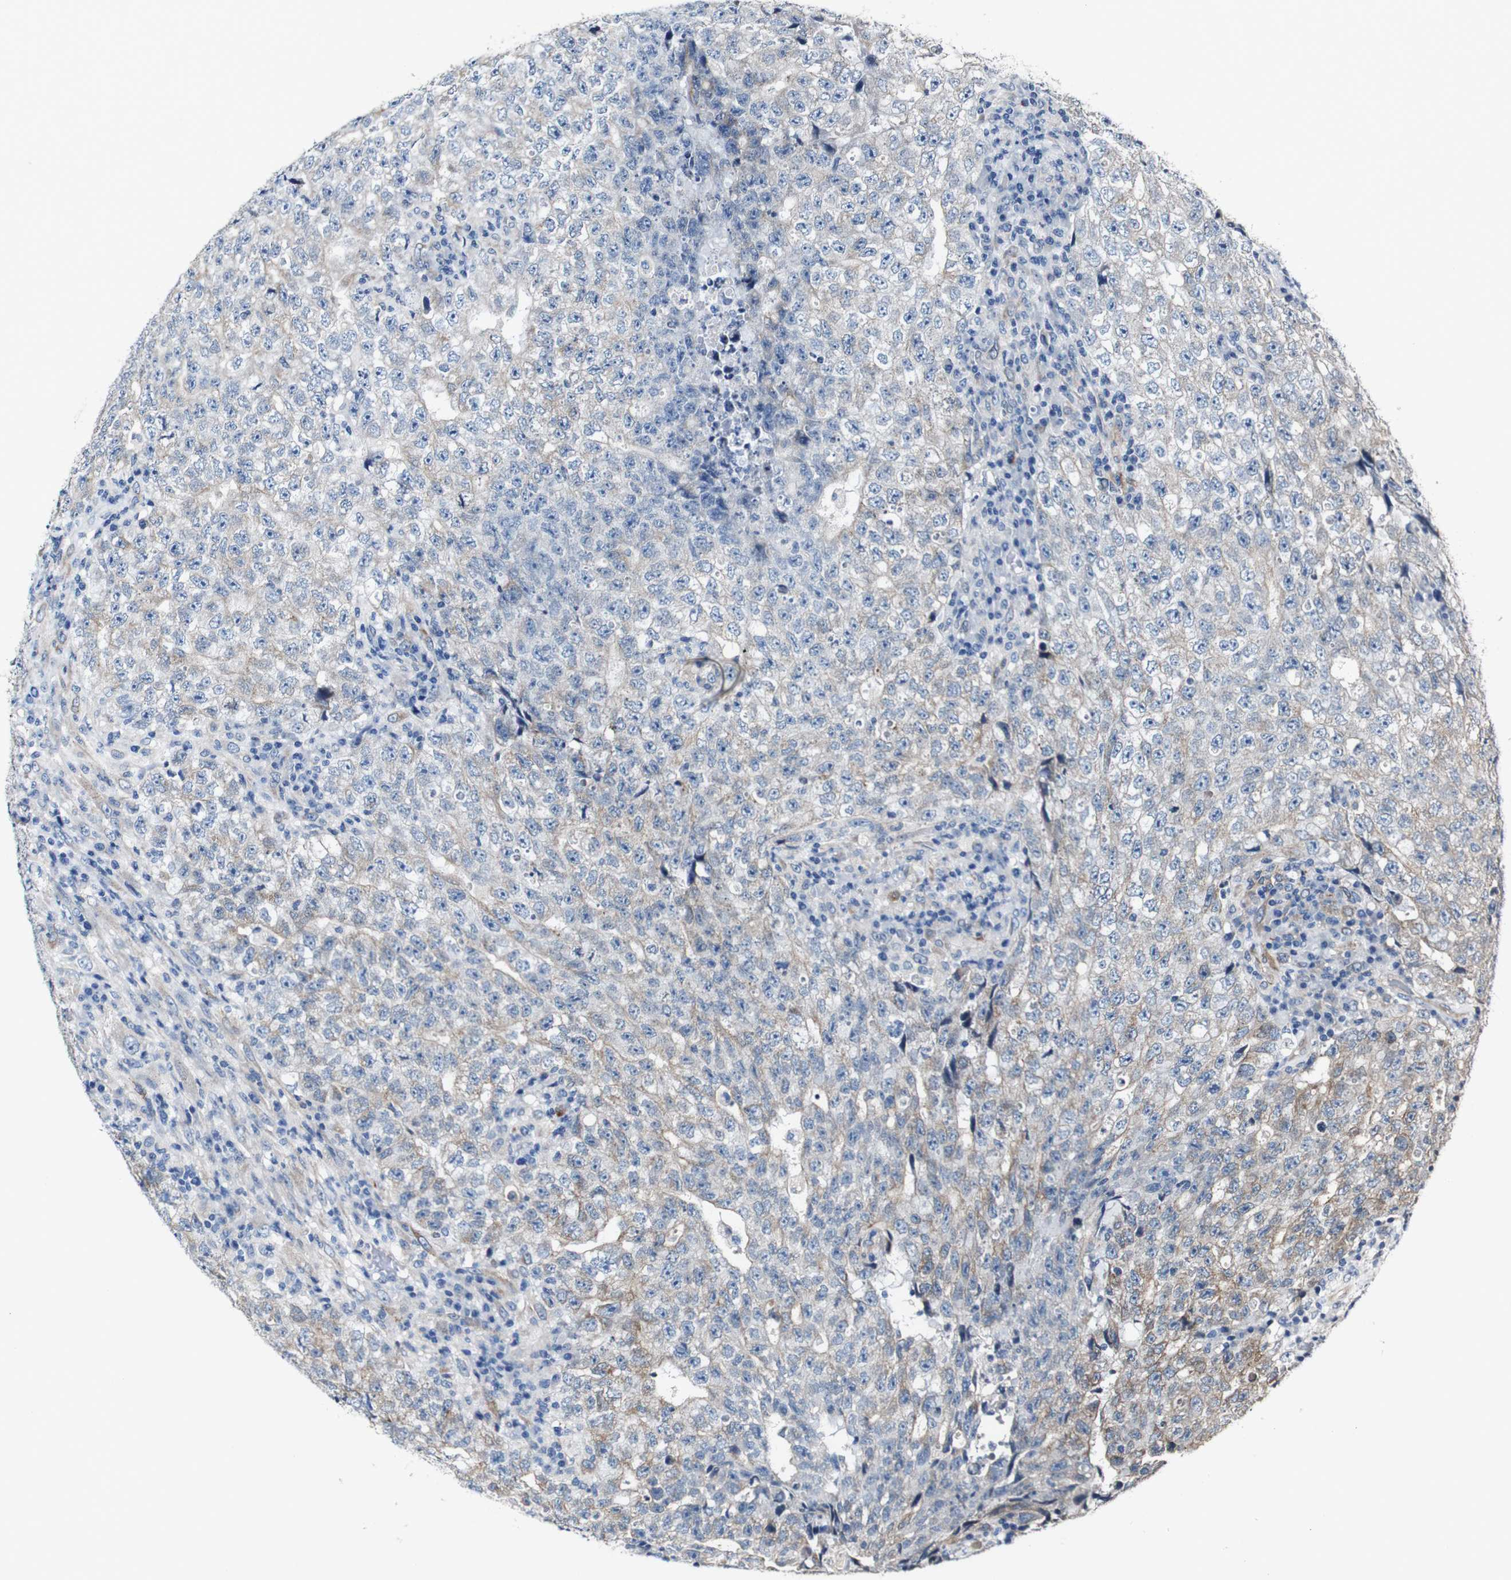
{"staining": {"intensity": "weak", "quantity": "<25%", "location": "cytoplasmic/membranous"}, "tissue": "testis cancer", "cell_type": "Tumor cells", "image_type": "cancer", "snomed": [{"axis": "morphology", "description": "Necrosis, NOS"}, {"axis": "morphology", "description": "Carcinoma, Embryonal, NOS"}, {"axis": "topography", "description": "Testis"}], "caption": "This is a image of IHC staining of testis cancer, which shows no staining in tumor cells.", "gene": "GRAMD1A", "patient": {"sex": "male", "age": 19}}